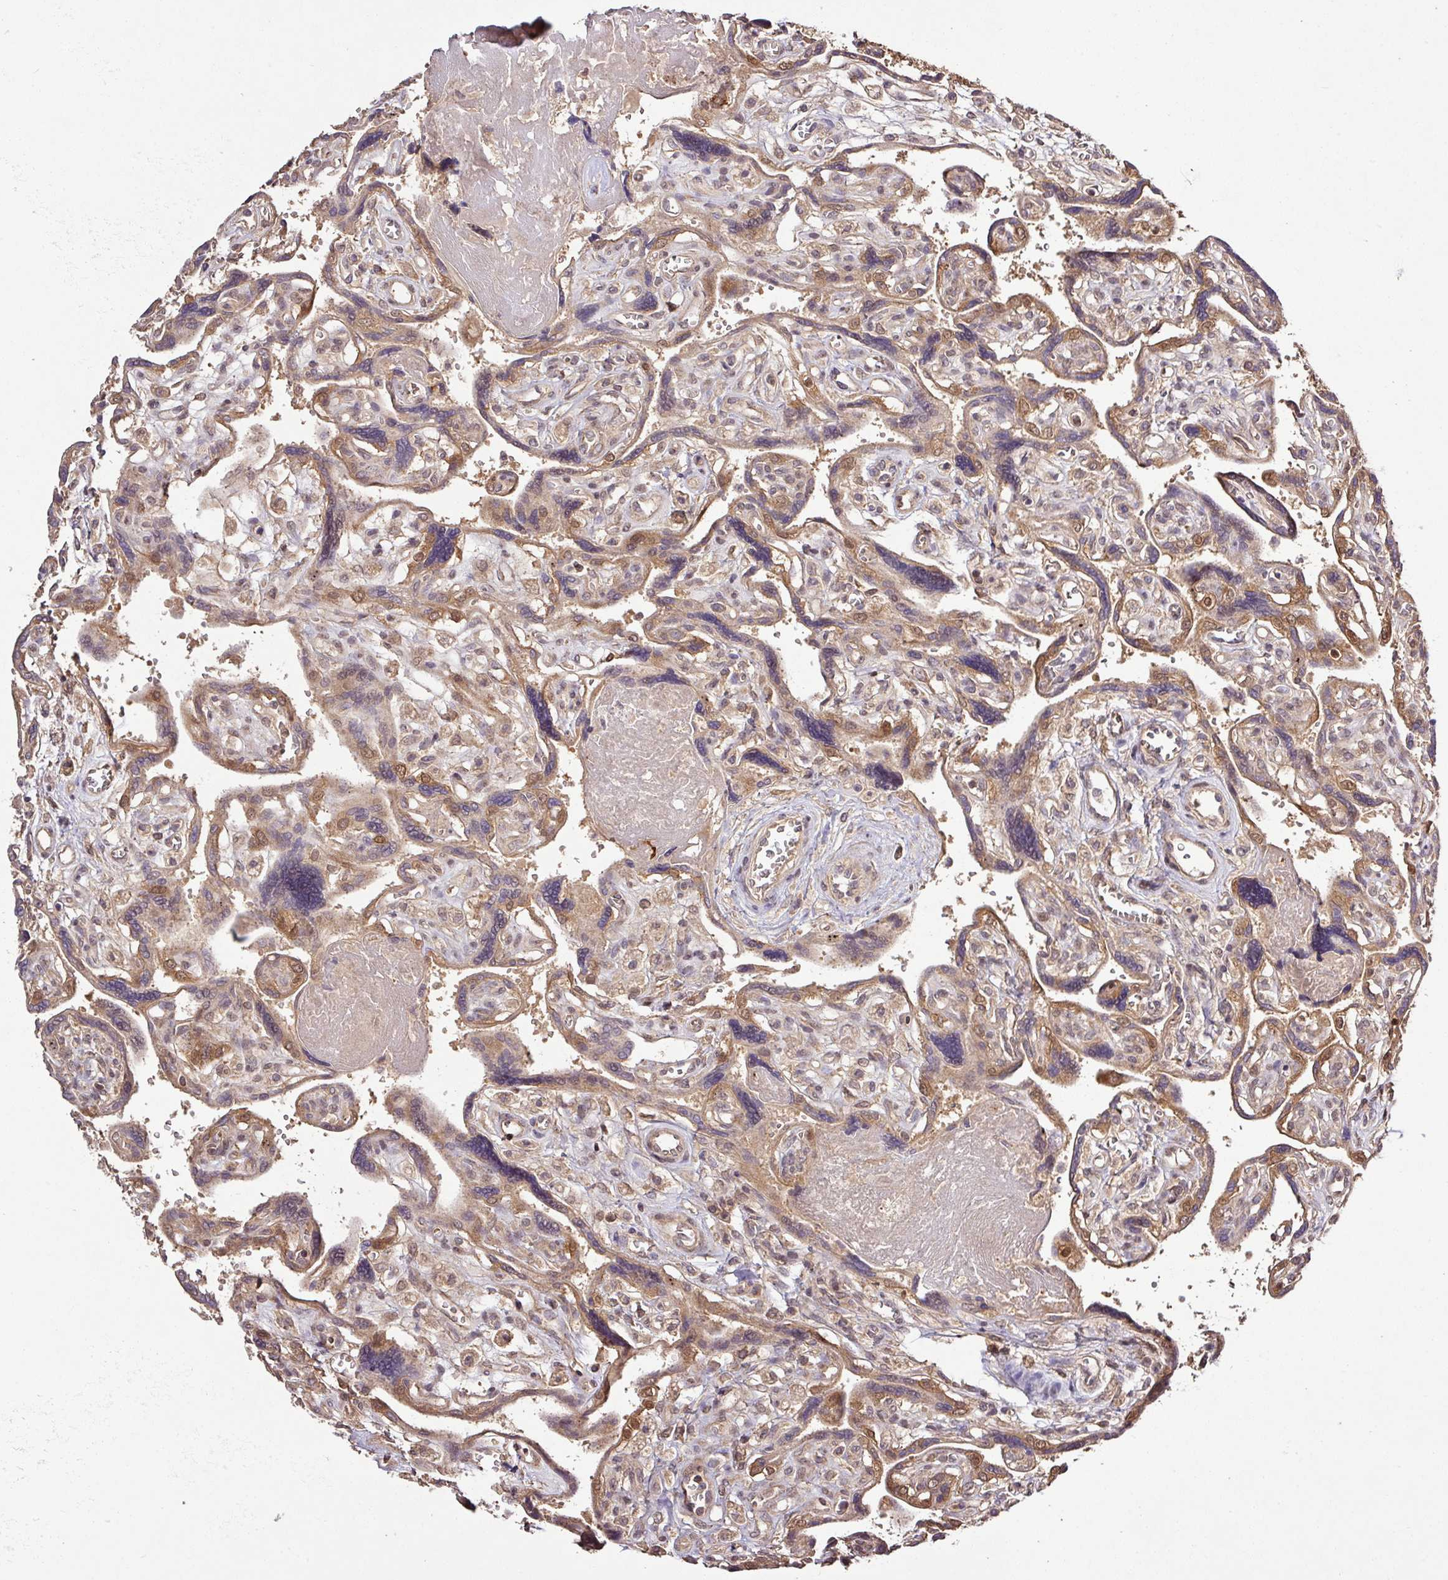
{"staining": {"intensity": "moderate", "quantity": ">75%", "location": "cytoplasmic/membranous"}, "tissue": "placenta", "cell_type": "Trophoblastic cells", "image_type": "normal", "snomed": [{"axis": "morphology", "description": "Normal tissue, NOS"}, {"axis": "topography", "description": "Placenta"}], "caption": "Placenta stained with DAB (3,3'-diaminobenzidine) immunohistochemistry (IHC) displays medium levels of moderate cytoplasmic/membranous staining in approximately >75% of trophoblastic cells. The staining was performed using DAB to visualize the protein expression in brown, while the nuclei were stained in blue with hematoxylin (Magnification: 20x).", "gene": "FAIM", "patient": {"sex": "female", "age": 39}}